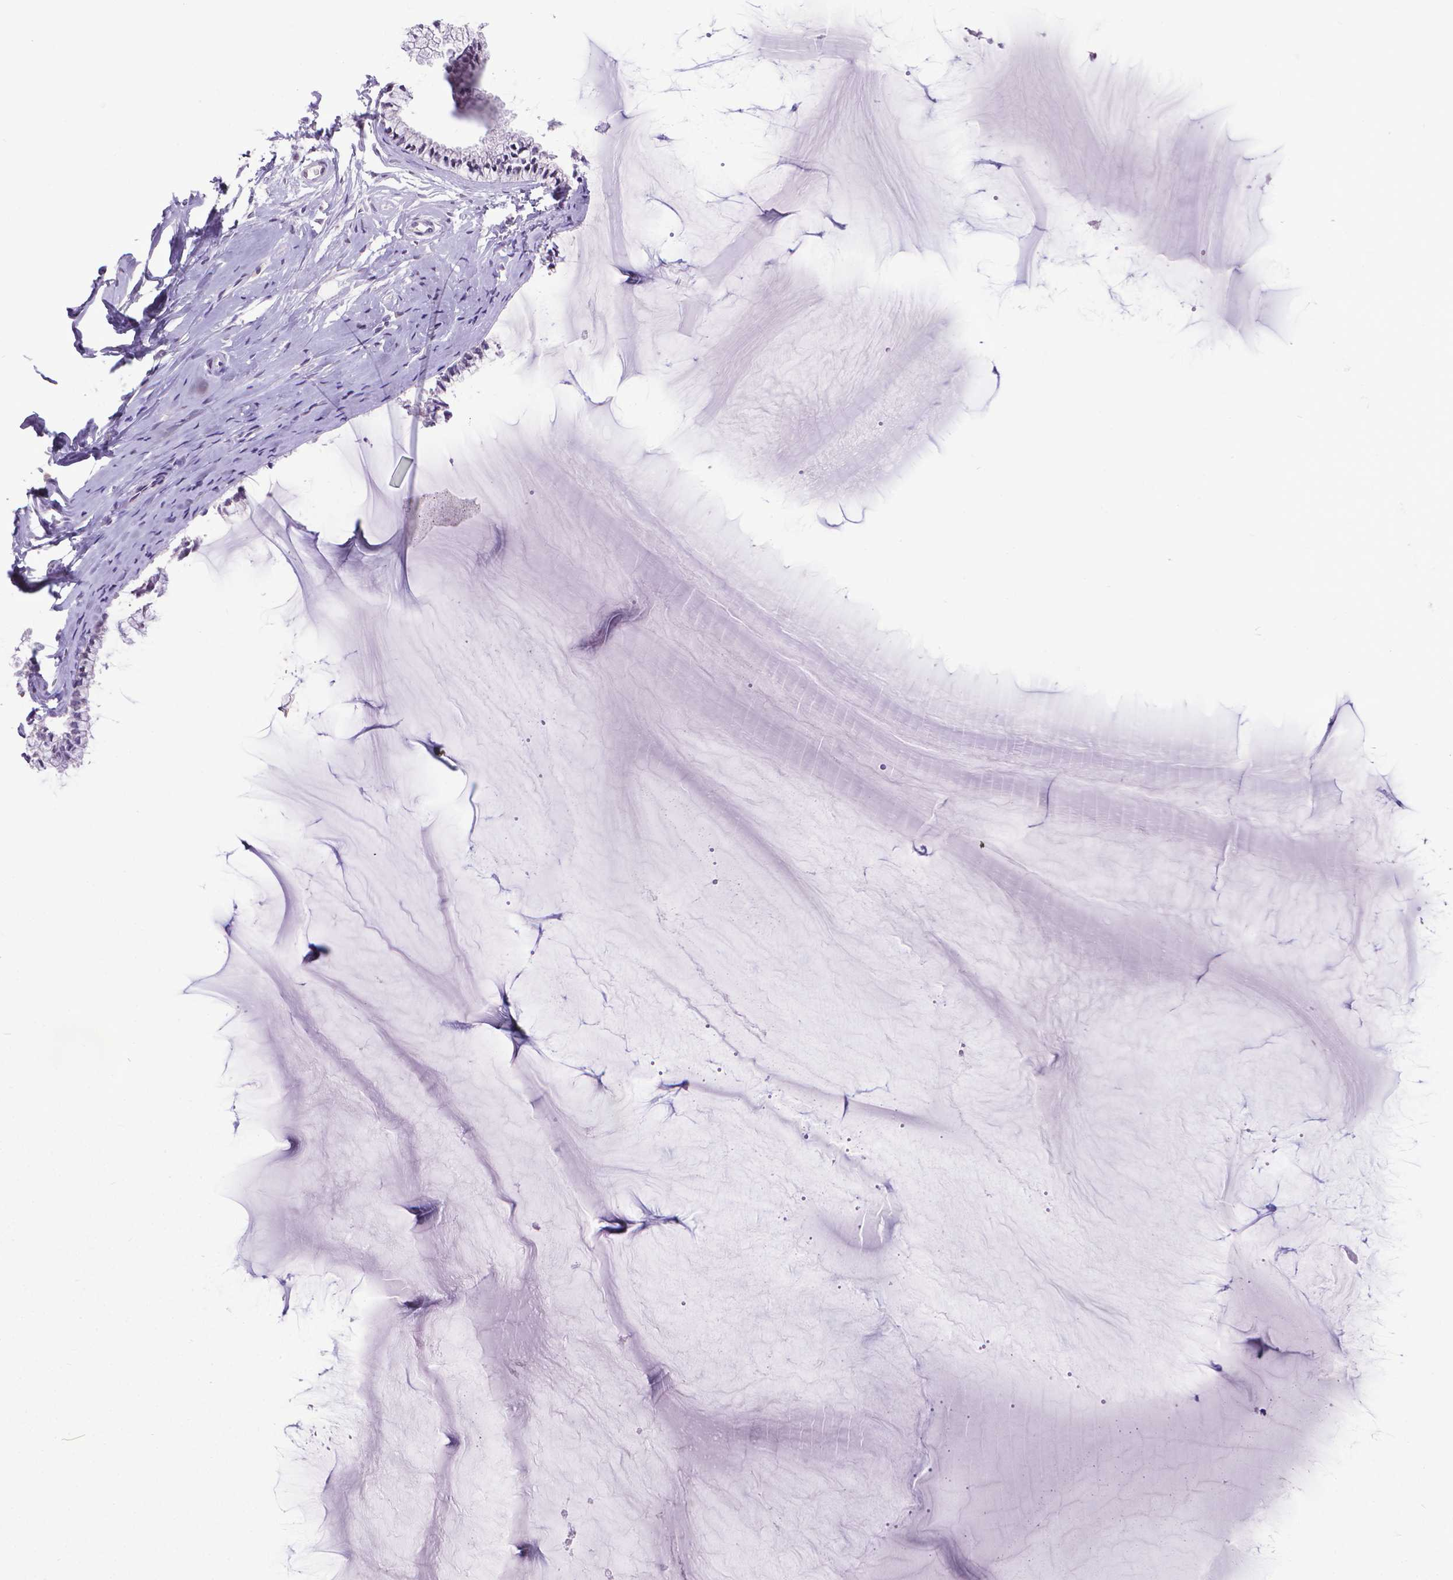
{"staining": {"intensity": "negative", "quantity": "none", "location": "none"}, "tissue": "cervix", "cell_type": "Glandular cells", "image_type": "normal", "snomed": [{"axis": "morphology", "description": "Normal tissue, NOS"}, {"axis": "topography", "description": "Cervix"}], "caption": "Immunohistochemistry micrograph of benign cervix stained for a protein (brown), which demonstrates no staining in glandular cells.", "gene": "KMO", "patient": {"sex": "female", "age": 40}}